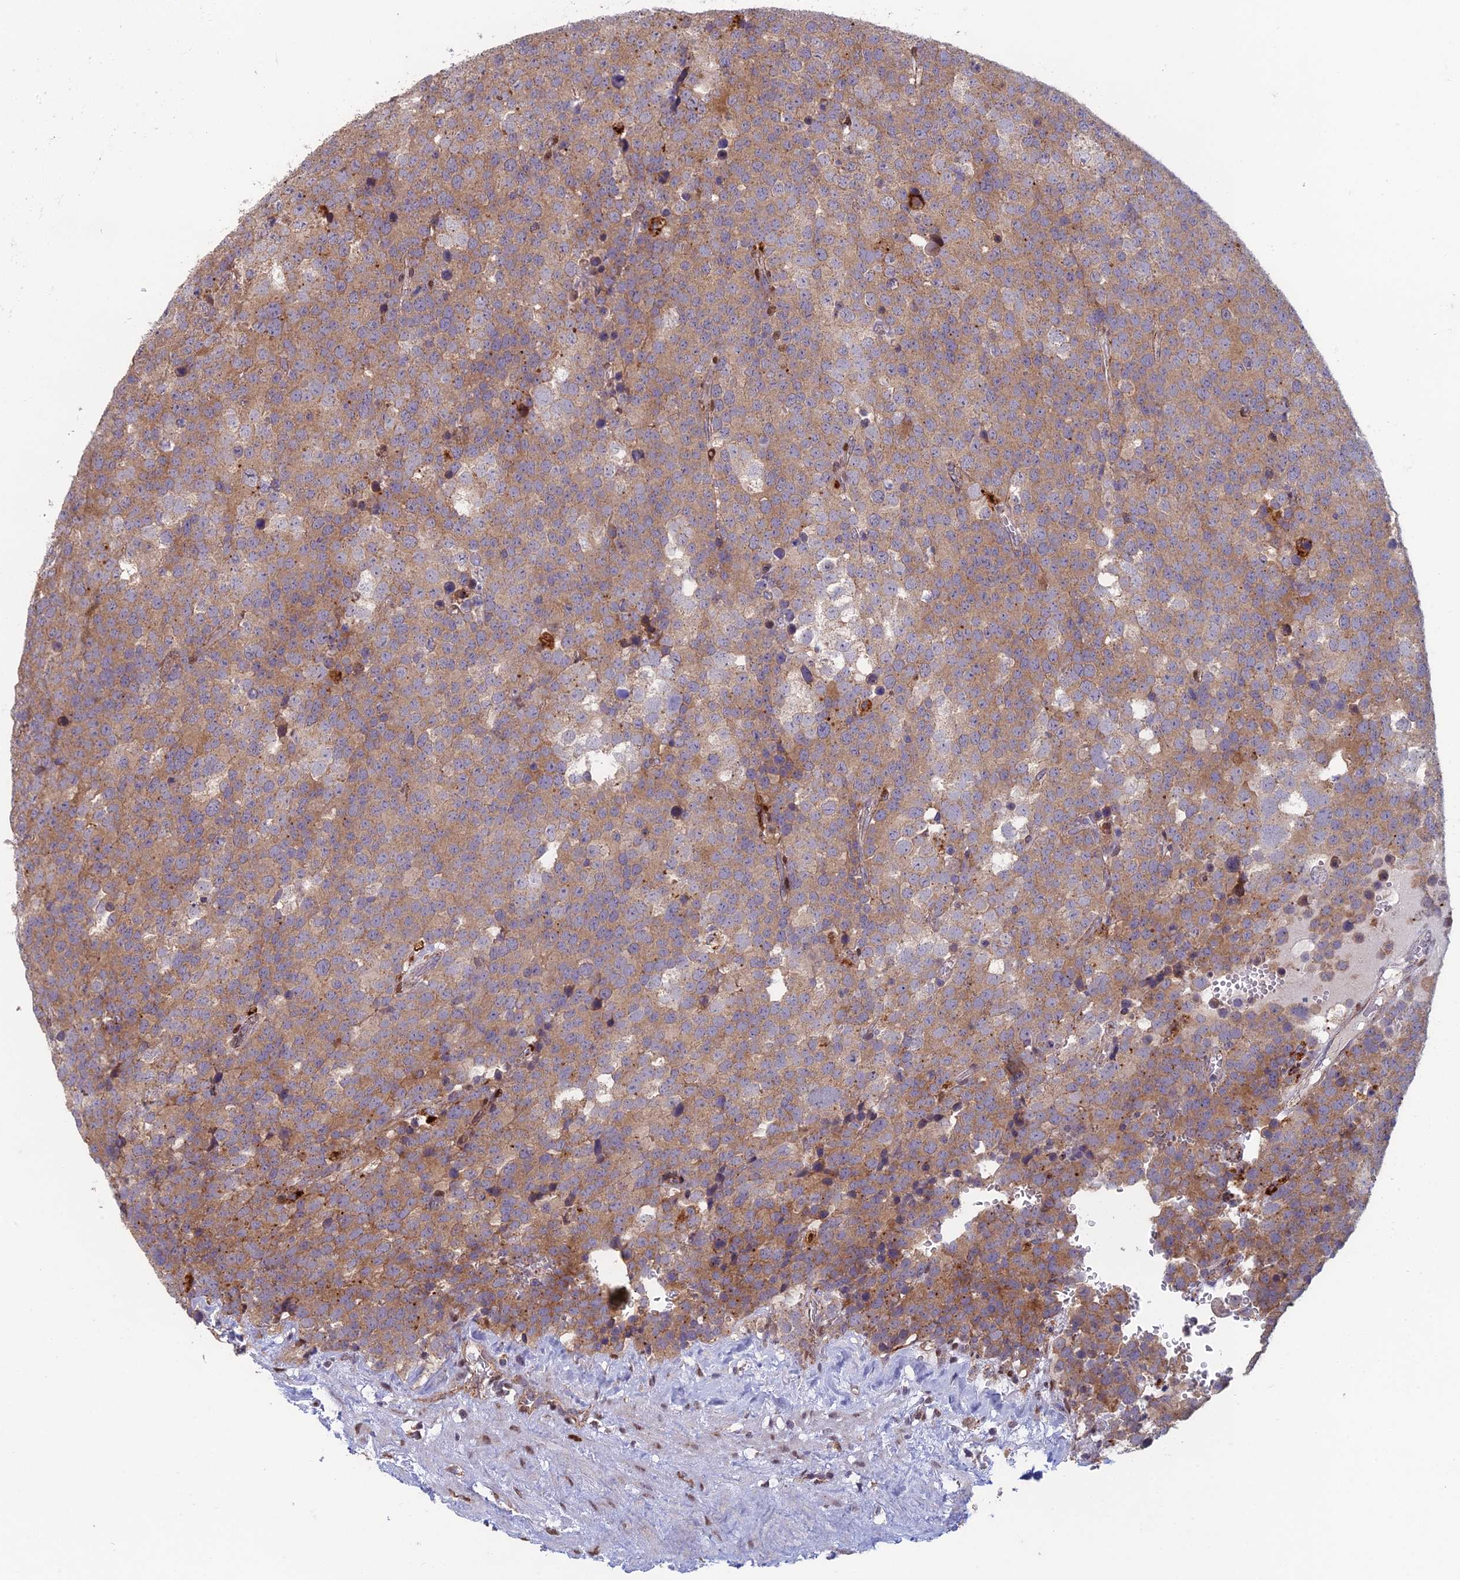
{"staining": {"intensity": "moderate", "quantity": ">75%", "location": "cytoplasmic/membranous"}, "tissue": "testis cancer", "cell_type": "Tumor cells", "image_type": "cancer", "snomed": [{"axis": "morphology", "description": "Seminoma, NOS"}, {"axis": "topography", "description": "Testis"}], "caption": "Protein expression analysis of testis cancer displays moderate cytoplasmic/membranous staining in about >75% of tumor cells.", "gene": "FOXS1", "patient": {"sex": "male", "age": 71}}